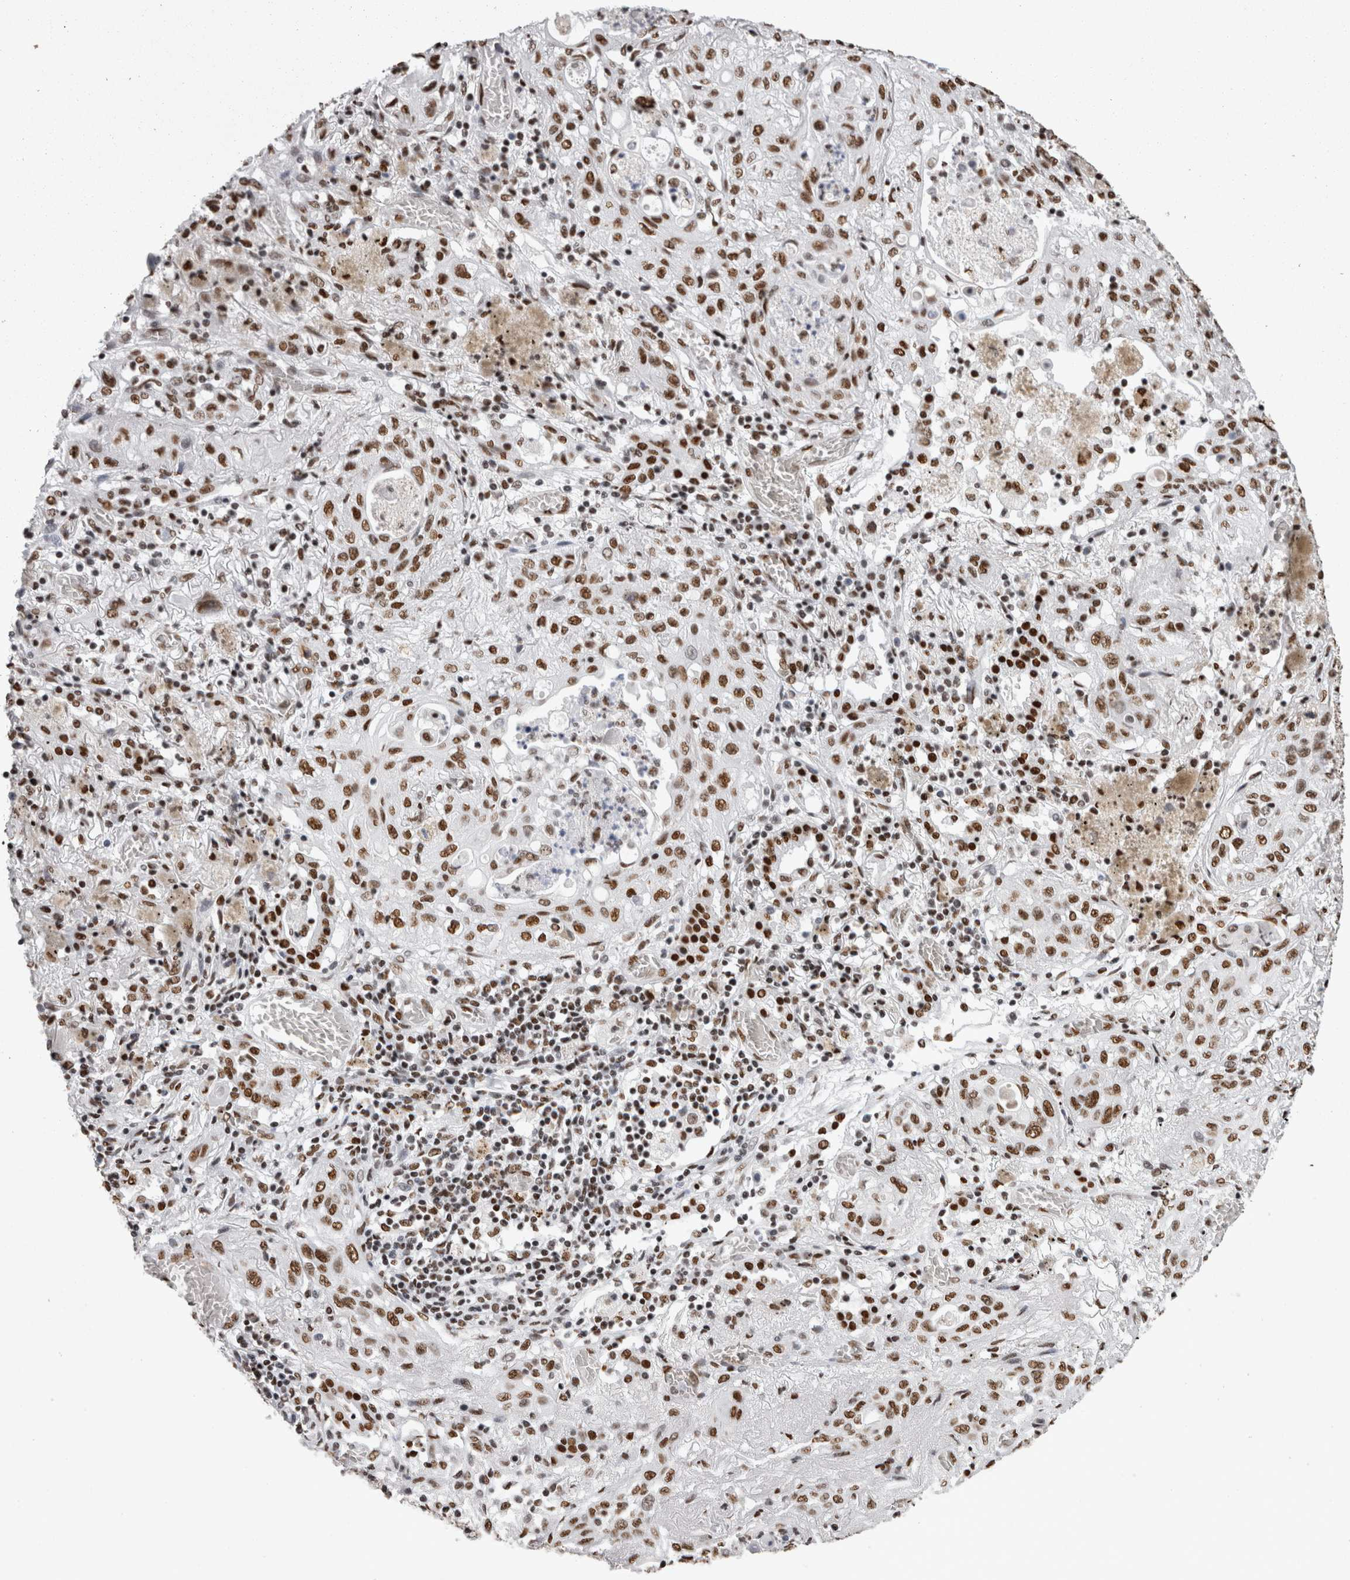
{"staining": {"intensity": "moderate", "quantity": ">75%", "location": "nuclear"}, "tissue": "lung cancer", "cell_type": "Tumor cells", "image_type": "cancer", "snomed": [{"axis": "morphology", "description": "Squamous cell carcinoma, NOS"}, {"axis": "topography", "description": "Lung"}], "caption": "The histopathology image demonstrates immunohistochemical staining of lung cancer. There is moderate nuclear staining is identified in approximately >75% of tumor cells.", "gene": "HNRNPM", "patient": {"sex": "female", "age": 47}}